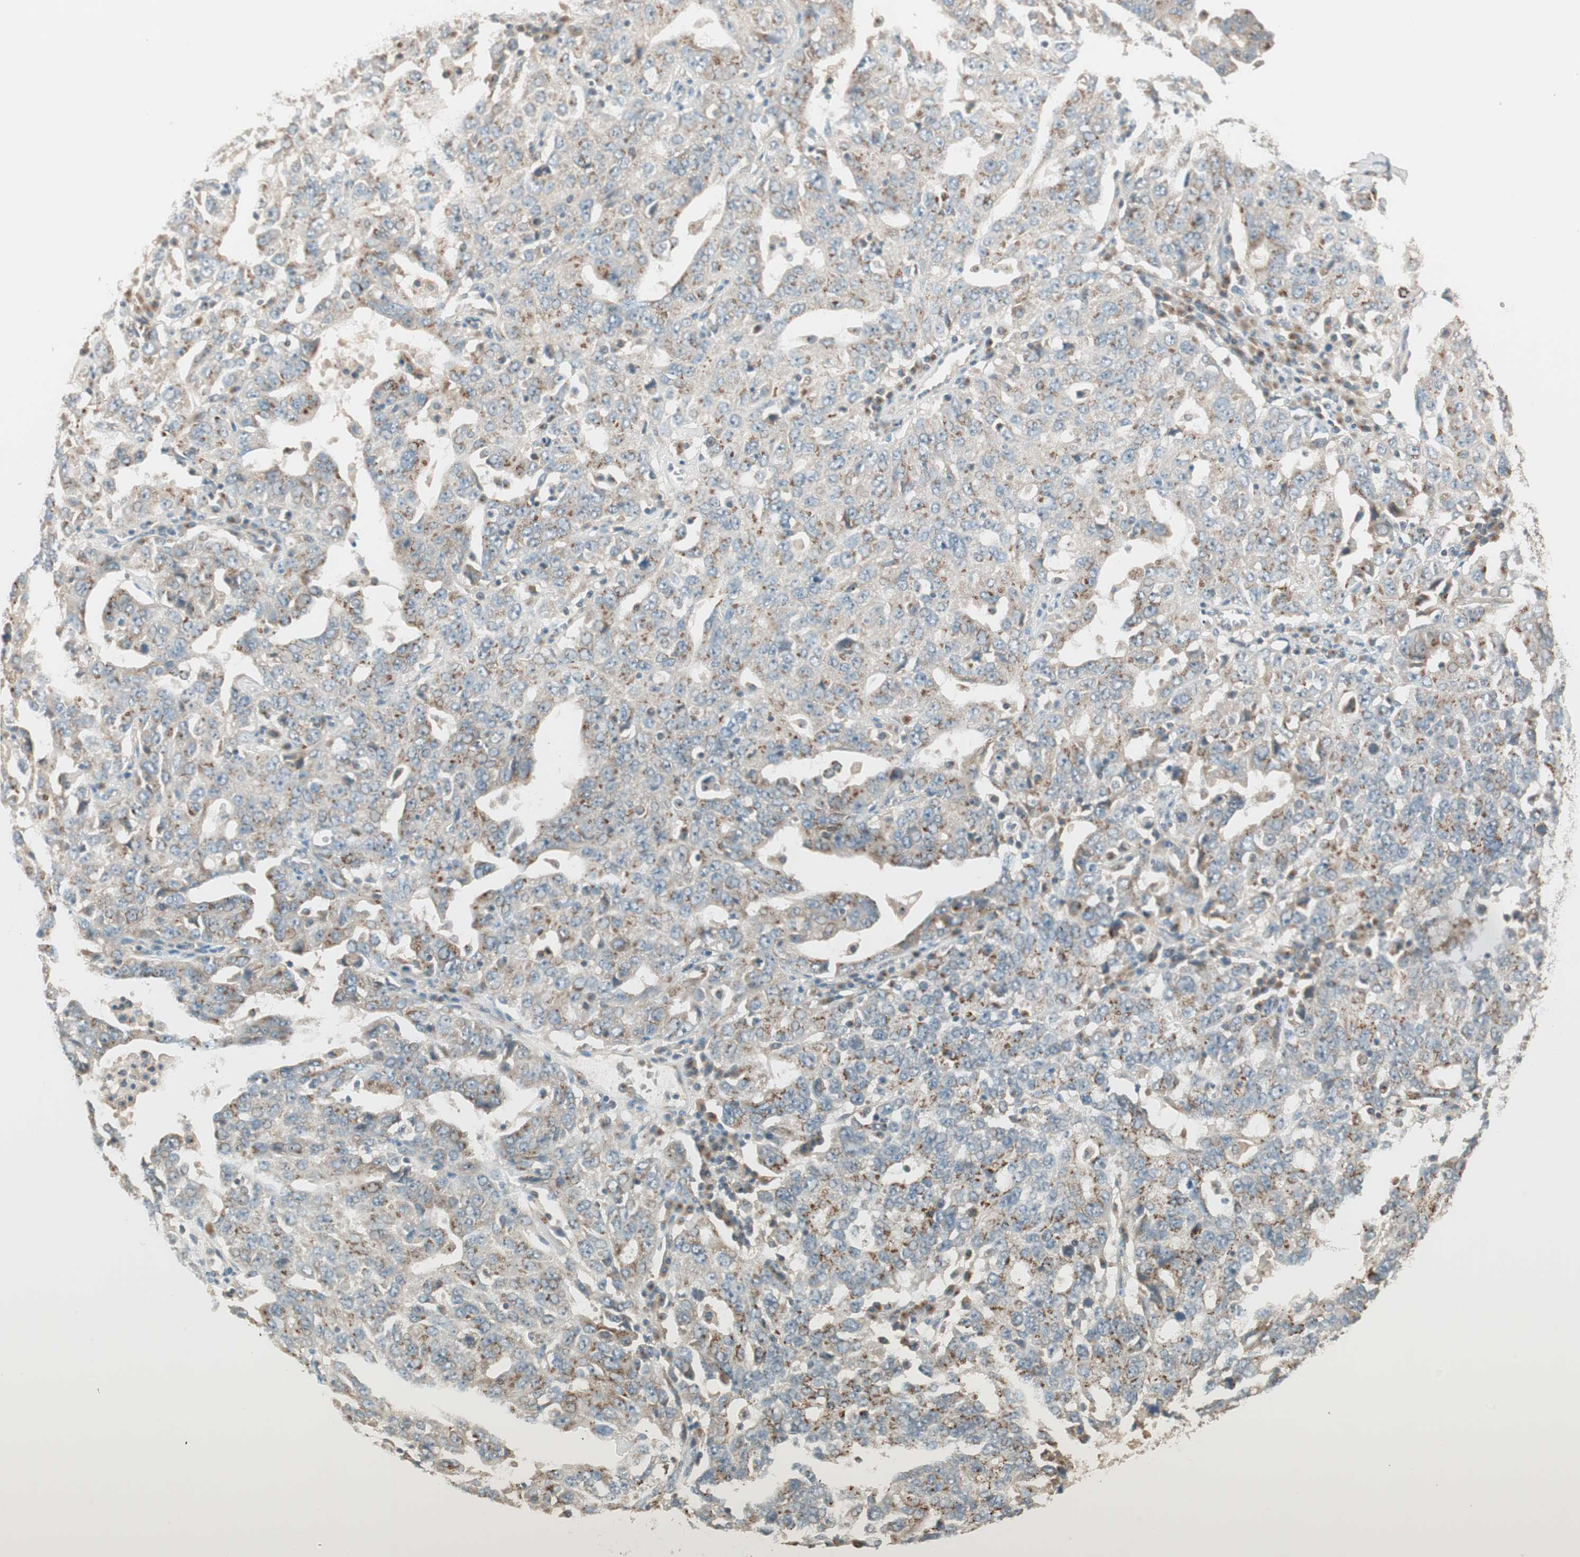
{"staining": {"intensity": "moderate", "quantity": "25%-75%", "location": "cytoplasmic/membranous"}, "tissue": "ovarian cancer", "cell_type": "Tumor cells", "image_type": "cancer", "snomed": [{"axis": "morphology", "description": "Carcinoma, endometroid"}, {"axis": "topography", "description": "Ovary"}], "caption": "Moderate cytoplasmic/membranous positivity is identified in approximately 25%-75% of tumor cells in endometroid carcinoma (ovarian).", "gene": "SEC16A", "patient": {"sex": "female", "age": 62}}